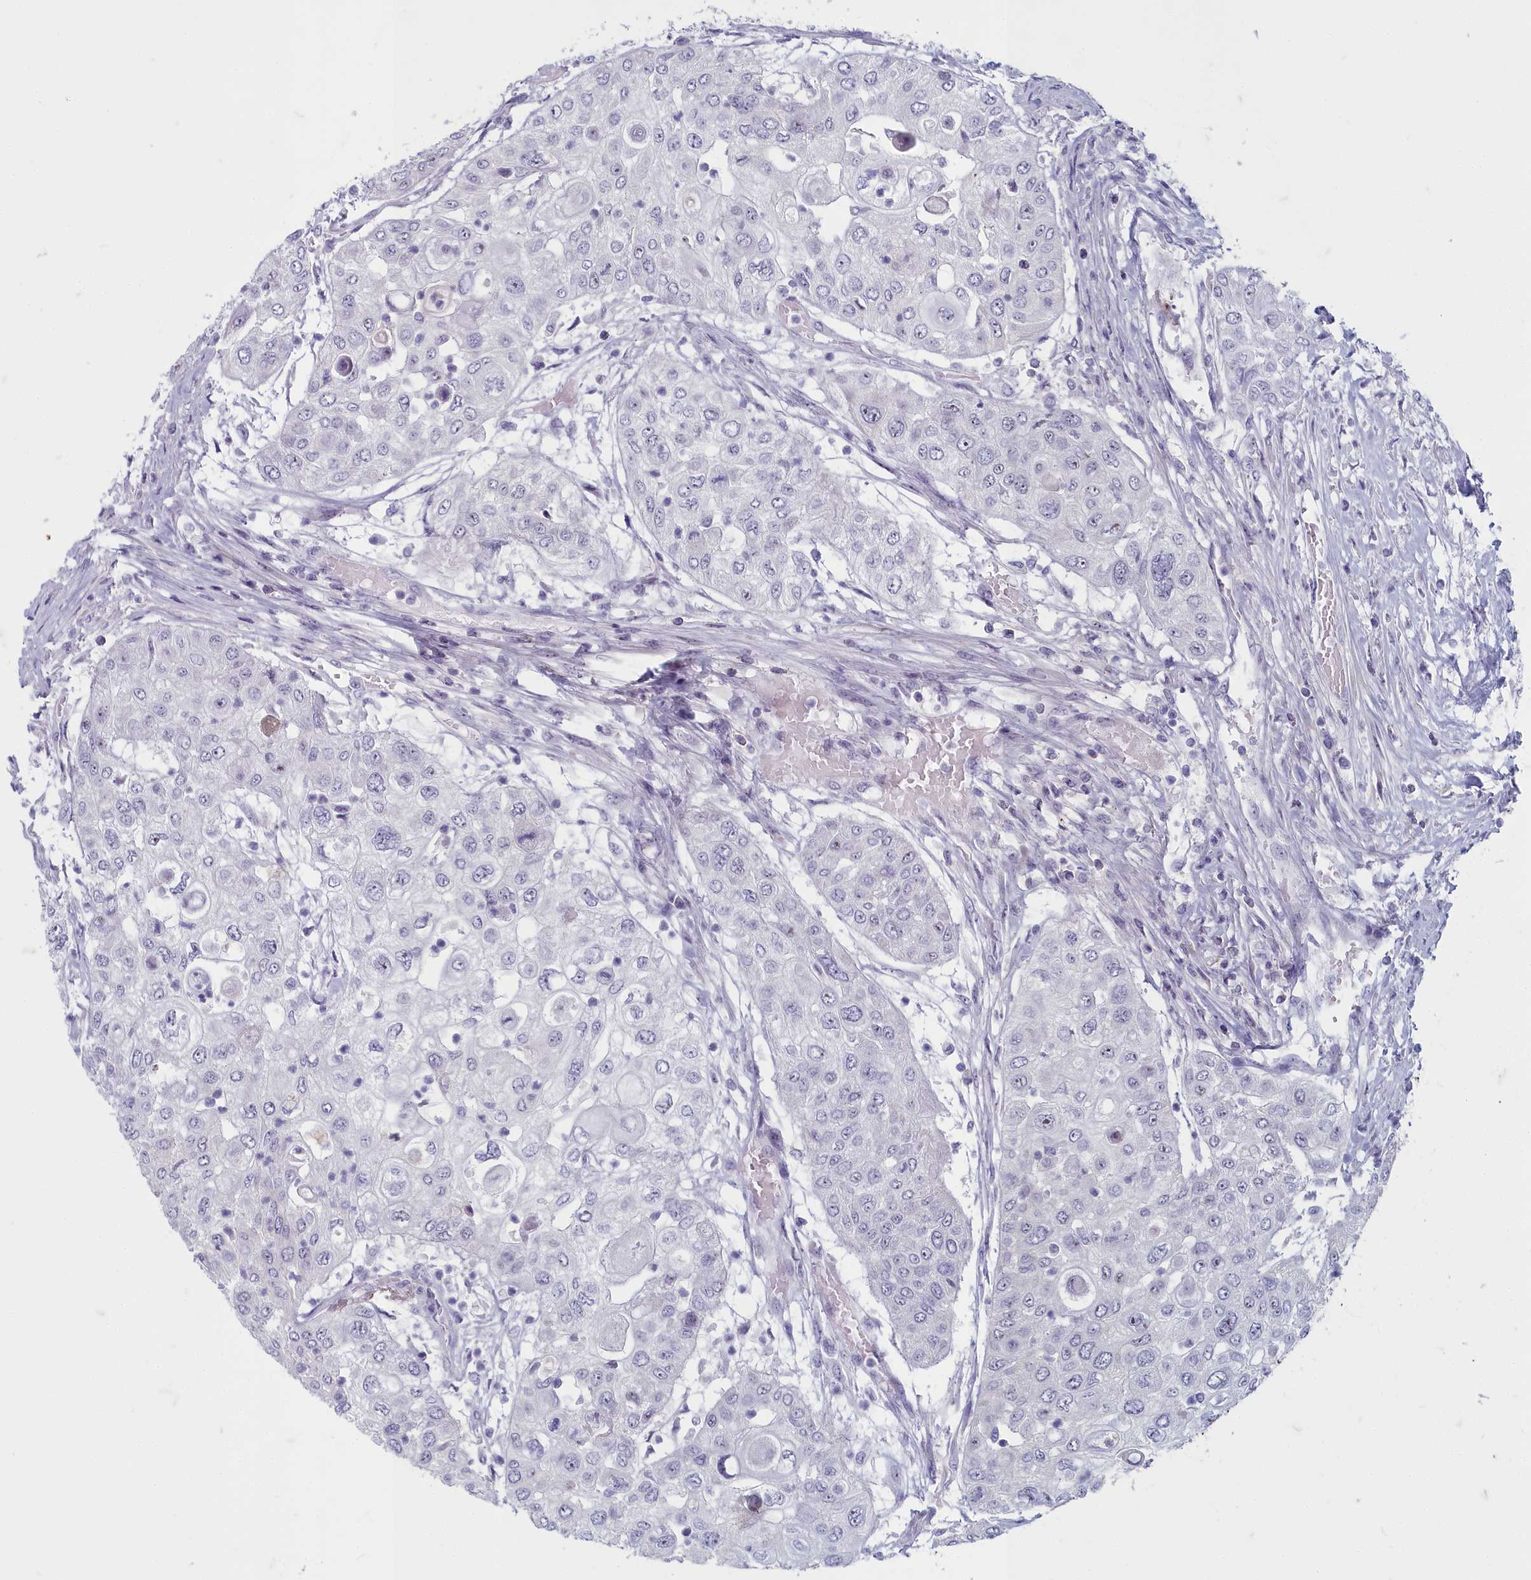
{"staining": {"intensity": "negative", "quantity": "none", "location": "none"}, "tissue": "urothelial cancer", "cell_type": "Tumor cells", "image_type": "cancer", "snomed": [{"axis": "morphology", "description": "Urothelial carcinoma, High grade"}, {"axis": "topography", "description": "Urinary bladder"}], "caption": "Immunohistochemistry micrograph of high-grade urothelial carcinoma stained for a protein (brown), which displays no positivity in tumor cells.", "gene": "INSYN2A", "patient": {"sex": "female", "age": 79}}